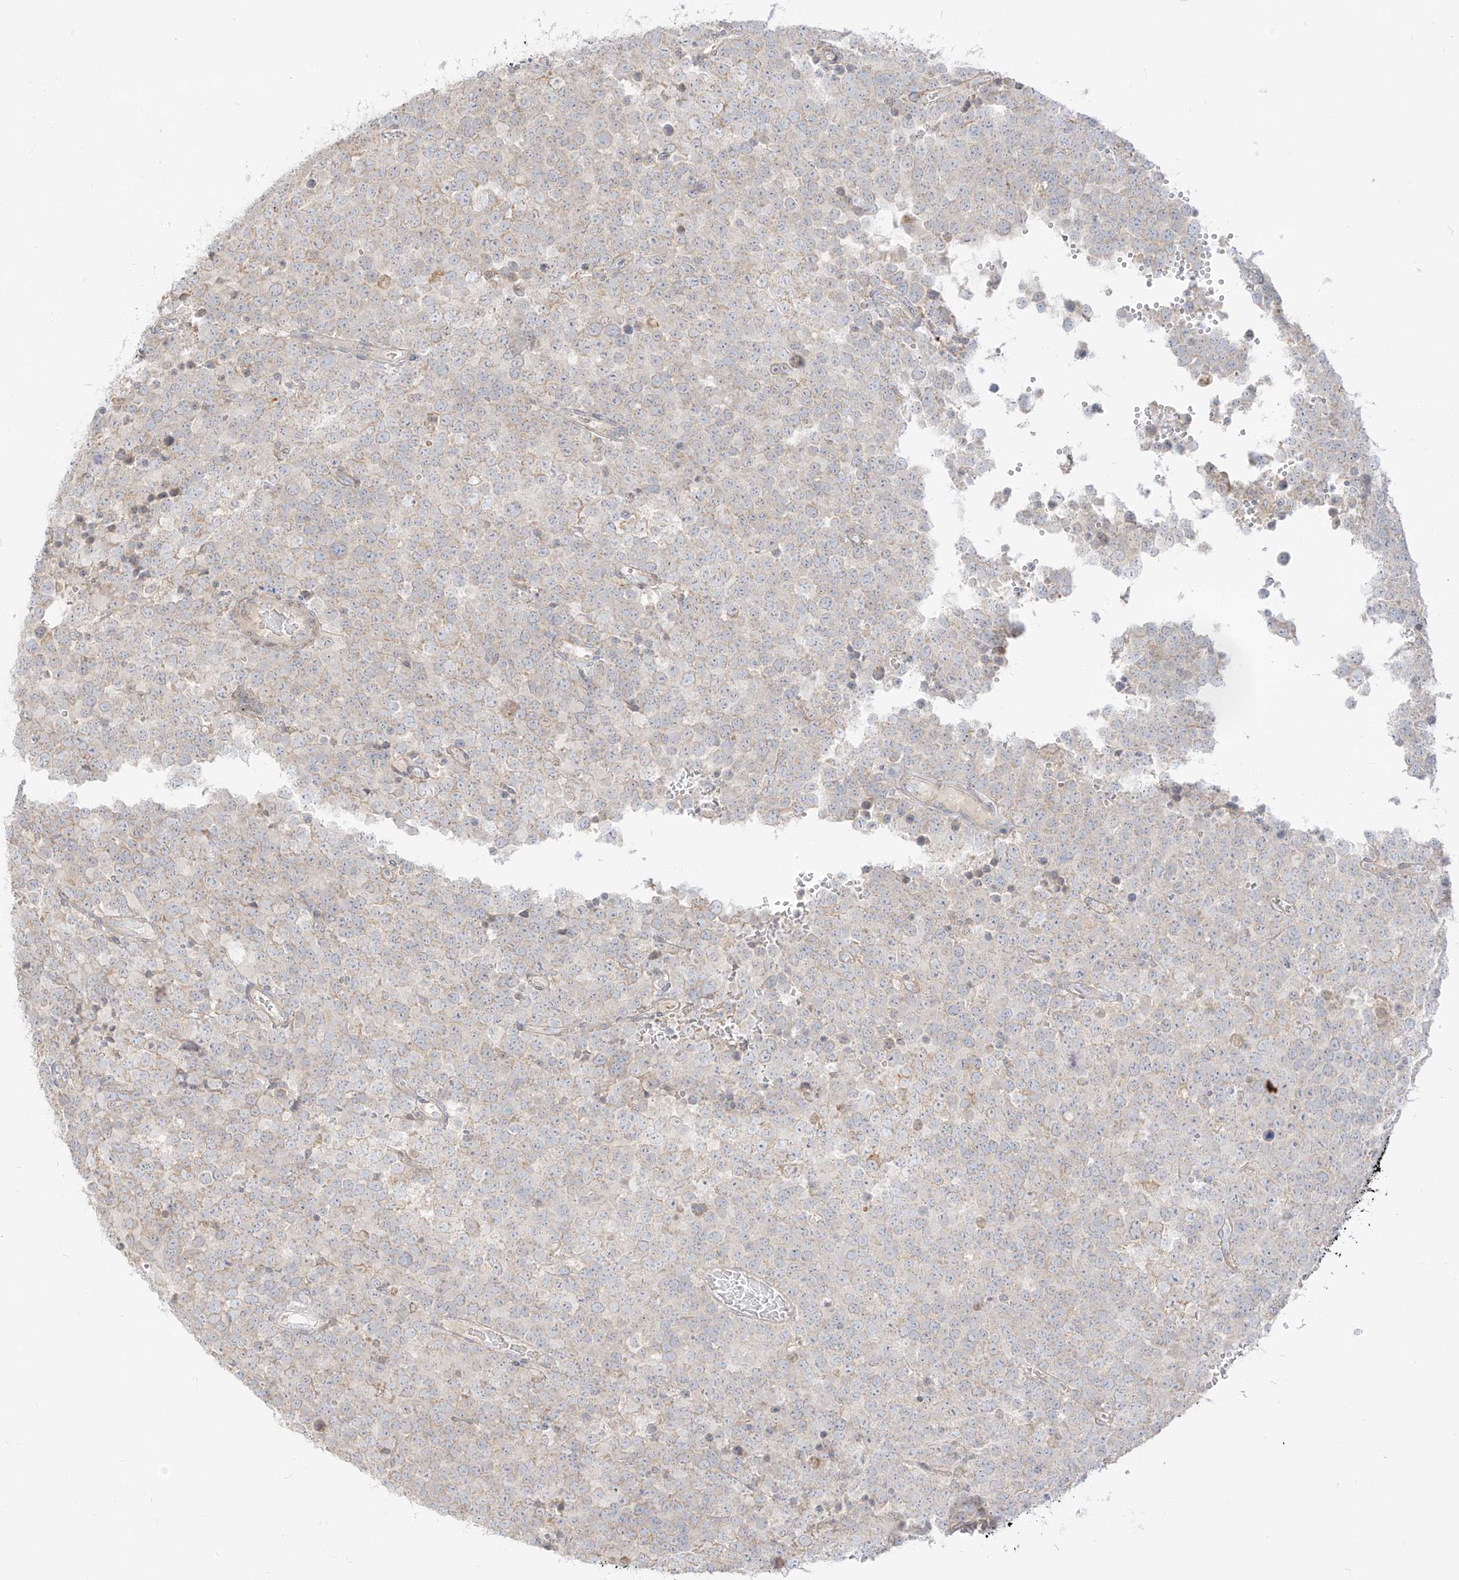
{"staining": {"intensity": "weak", "quantity": "<25%", "location": "cytoplasmic/membranous"}, "tissue": "testis cancer", "cell_type": "Tumor cells", "image_type": "cancer", "snomed": [{"axis": "morphology", "description": "Seminoma, NOS"}, {"axis": "topography", "description": "Testis"}], "caption": "Human testis cancer (seminoma) stained for a protein using immunohistochemistry (IHC) displays no staining in tumor cells.", "gene": "ZIM3", "patient": {"sex": "male", "age": 71}}